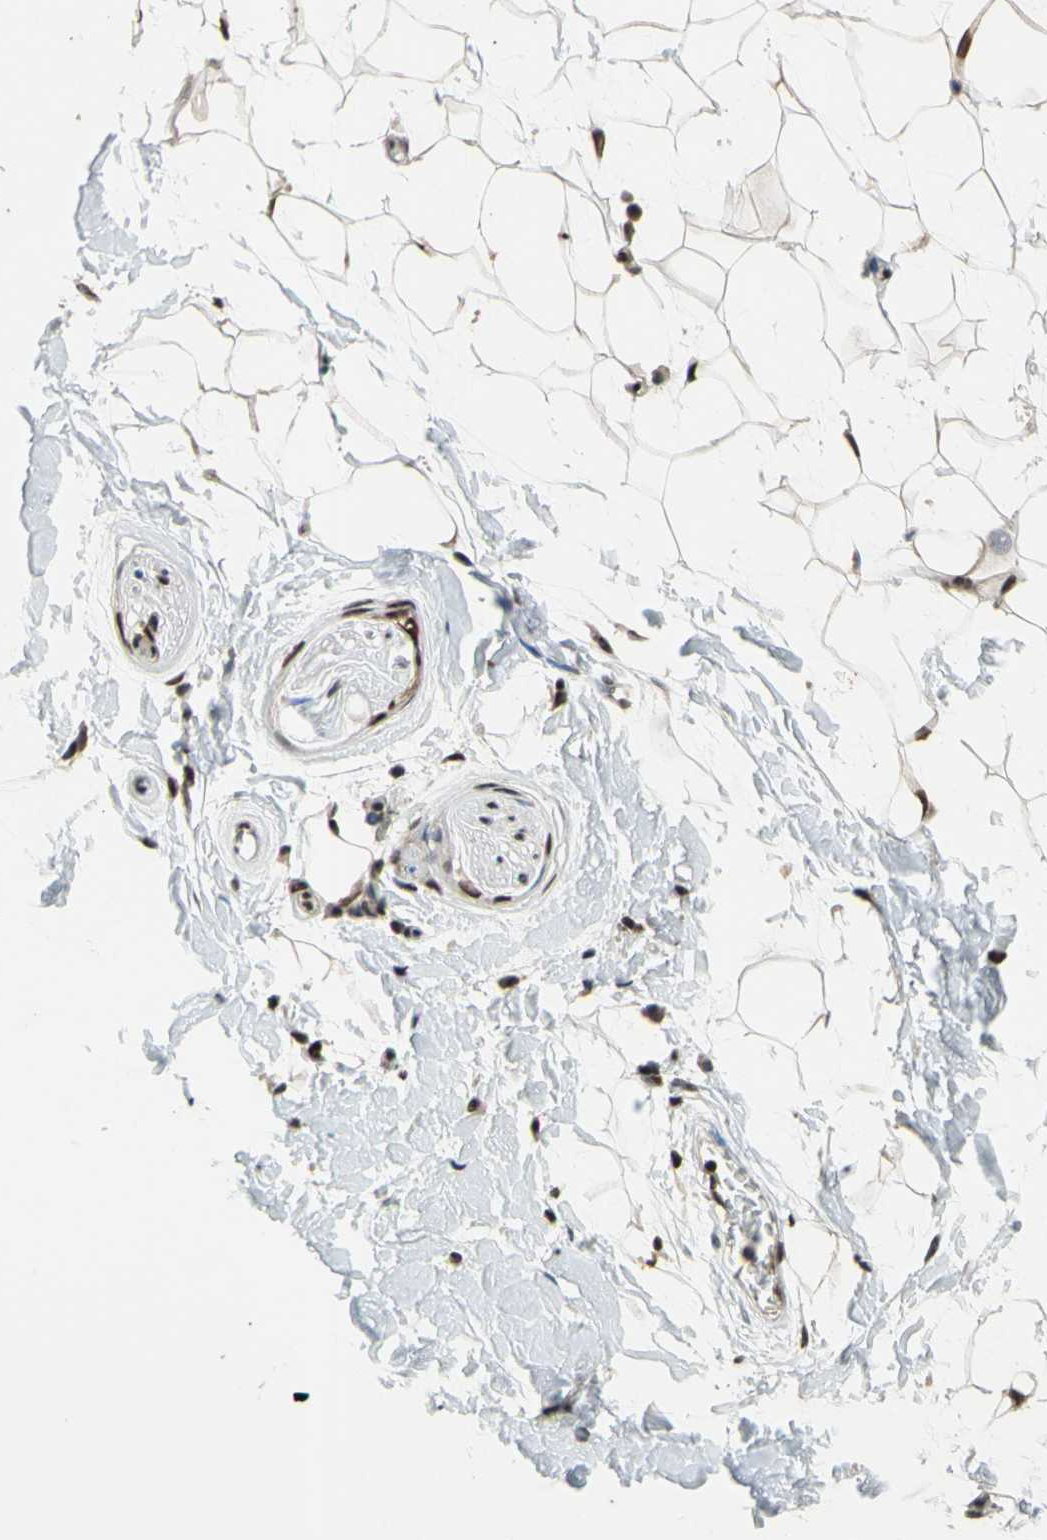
{"staining": {"intensity": "moderate", "quantity": "25%-75%", "location": "cytoplasmic/membranous,nuclear"}, "tissue": "adipose tissue", "cell_type": "Adipocytes", "image_type": "normal", "snomed": [{"axis": "morphology", "description": "Normal tissue, NOS"}, {"axis": "topography", "description": "Soft tissue"}], "caption": "A high-resolution micrograph shows immunohistochemistry staining of benign adipose tissue, which shows moderate cytoplasmic/membranous,nuclear expression in about 25%-75% of adipocytes.", "gene": "FKBP5", "patient": {"sex": "male", "age": 72}}